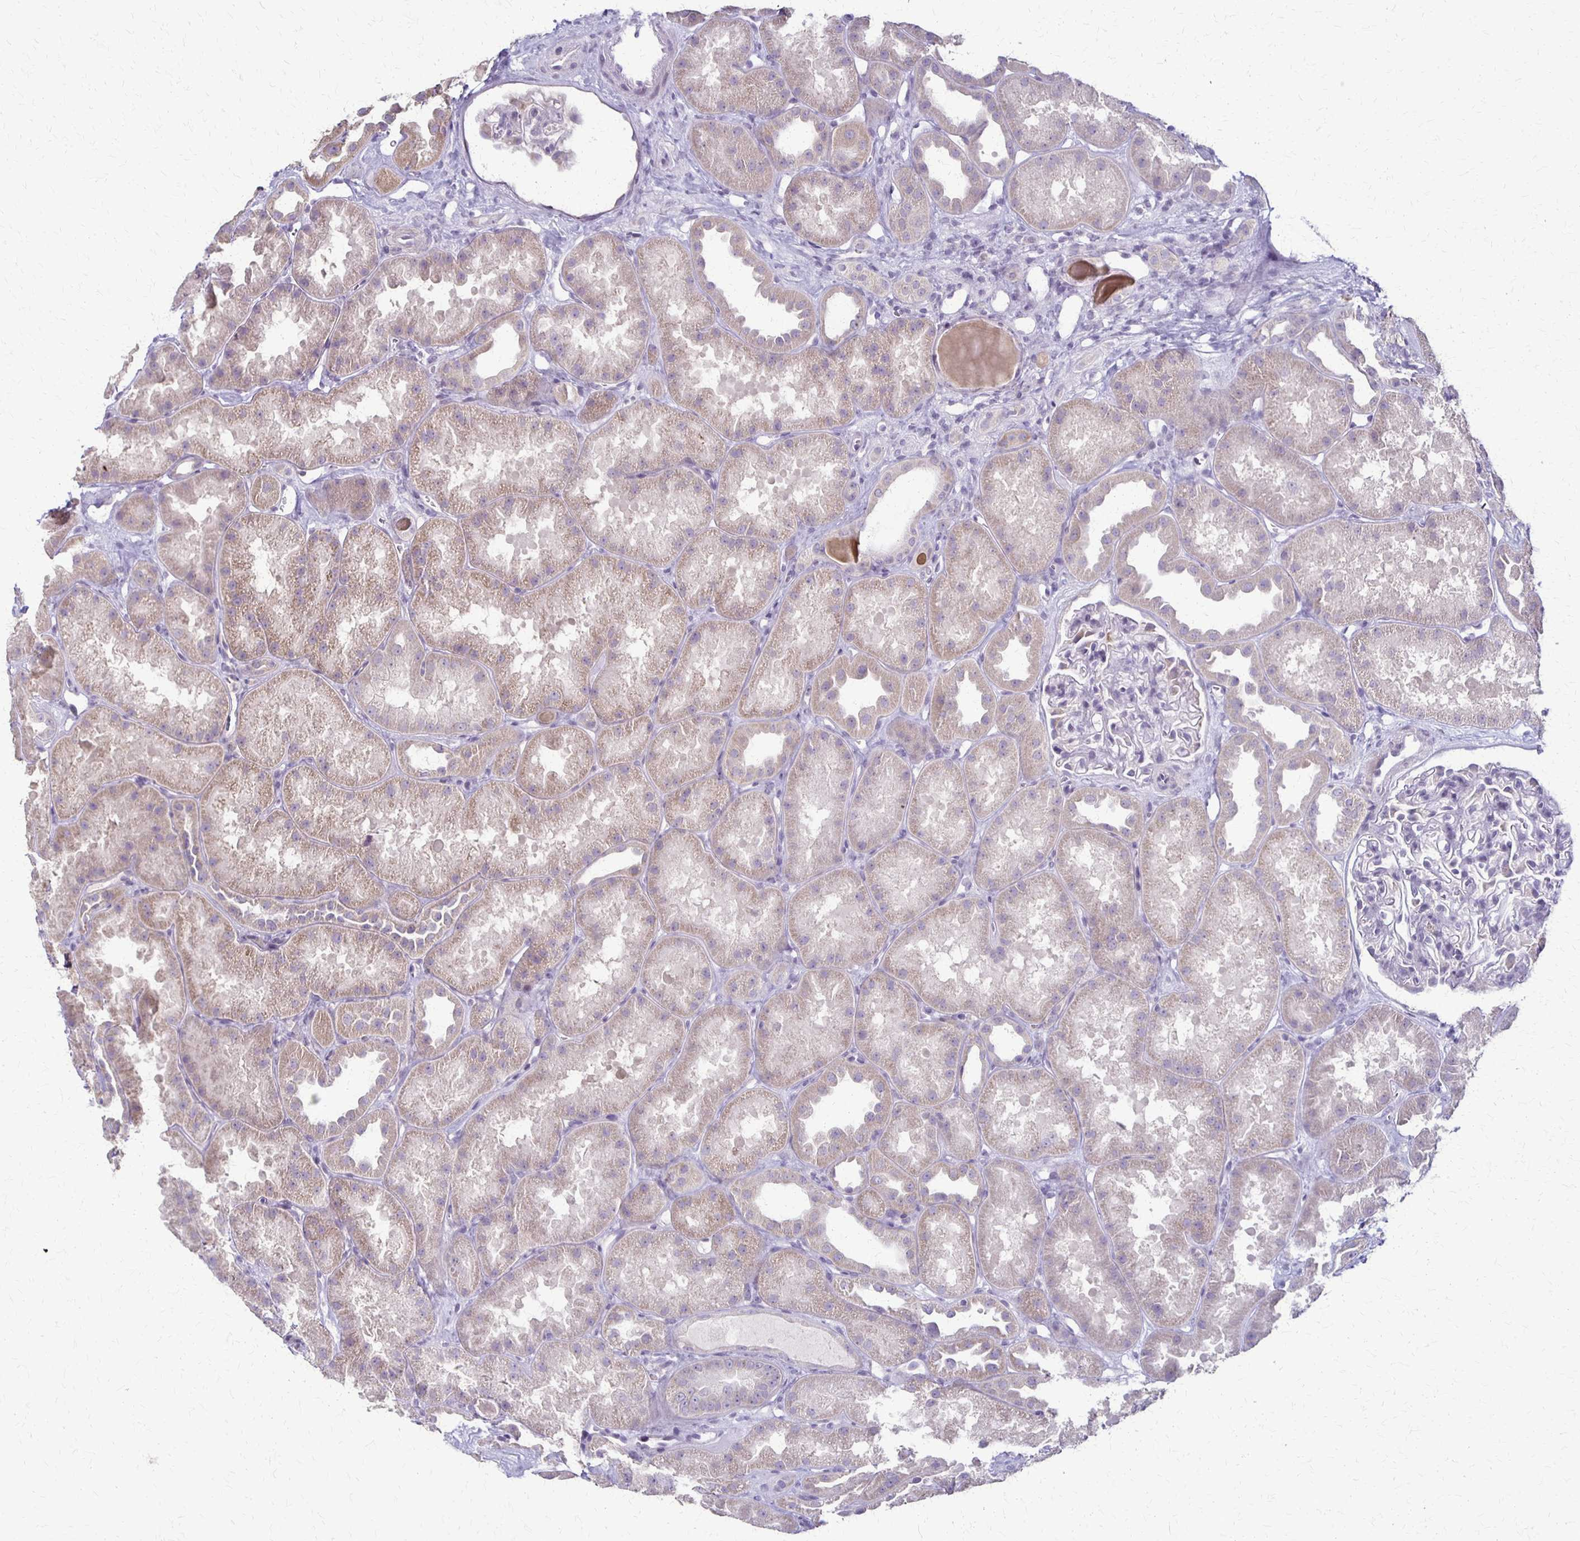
{"staining": {"intensity": "negative", "quantity": "none", "location": "none"}, "tissue": "kidney", "cell_type": "Cells in glomeruli", "image_type": "normal", "snomed": [{"axis": "morphology", "description": "Normal tissue, NOS"}, {"axis": "topography", "description": "Kidney"}], "caption": "This is an immunohistochemistry (IHC) photomicrograph of normal kidney. There is no staining in cells in glomeruli.", "gene": "SLC35E2B", "patient": {"sex": "male", "age": 61}}